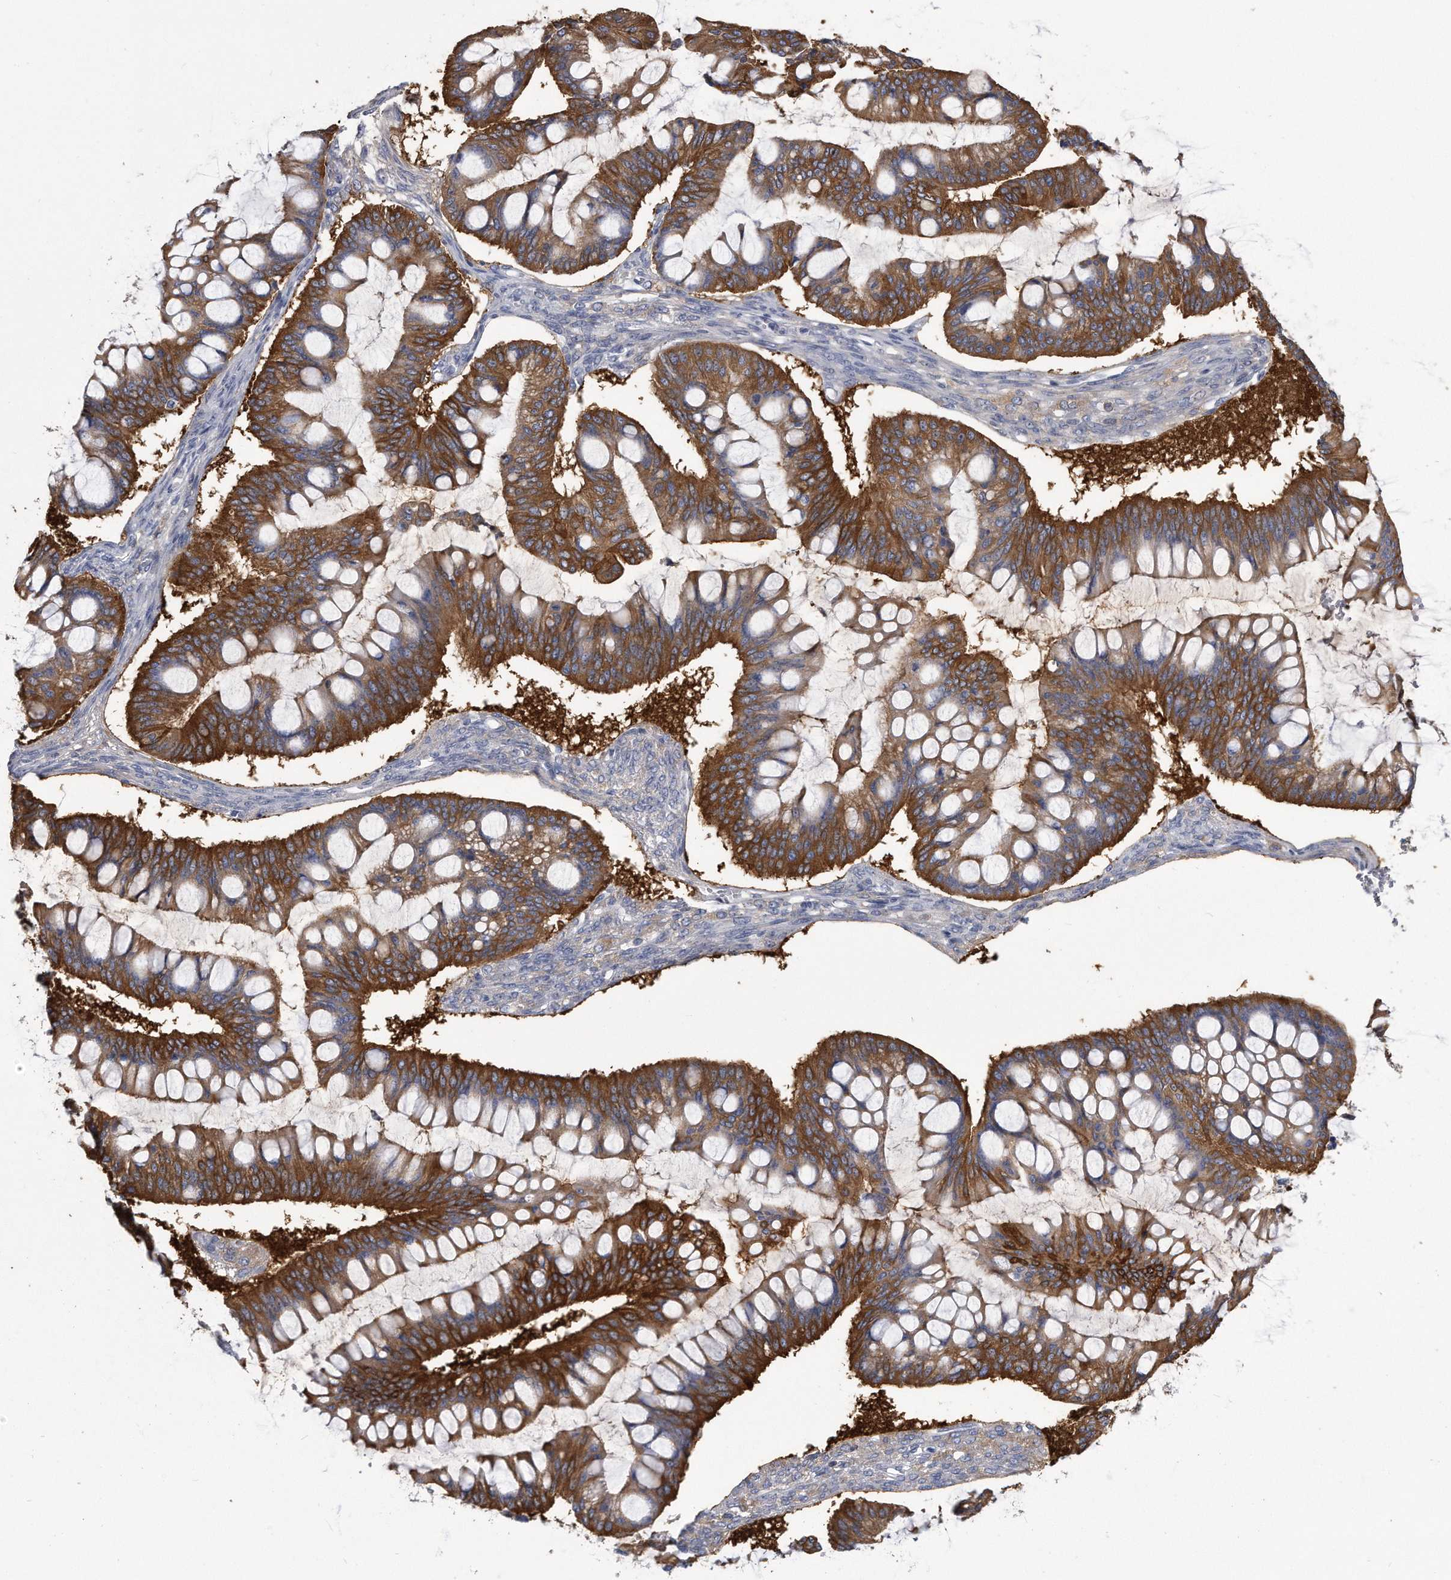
{"staining": {"intensity": "strong", "quantity": ">75%", "location": "cytoplasmic/membranous"}, "tissue": "ovarian cancer", "cell_type": "Tumor cells", "image_type": "cancer", "snomed": [{"axis": "morphology", "description": "Cystadenocarcinoma, mucinous, NOS"}, {"axis": "topography", "description": "Ovary"}], "caption": "Immunohistochemical staining of mucinous cystadenocarcinoma (ovarian) demonstrates strong cytoplasmic/membranous protein positivity in approximately >75% of tumor cells.", "gene": "PYGB", "patient": {"sex": "female", "age": 73}}